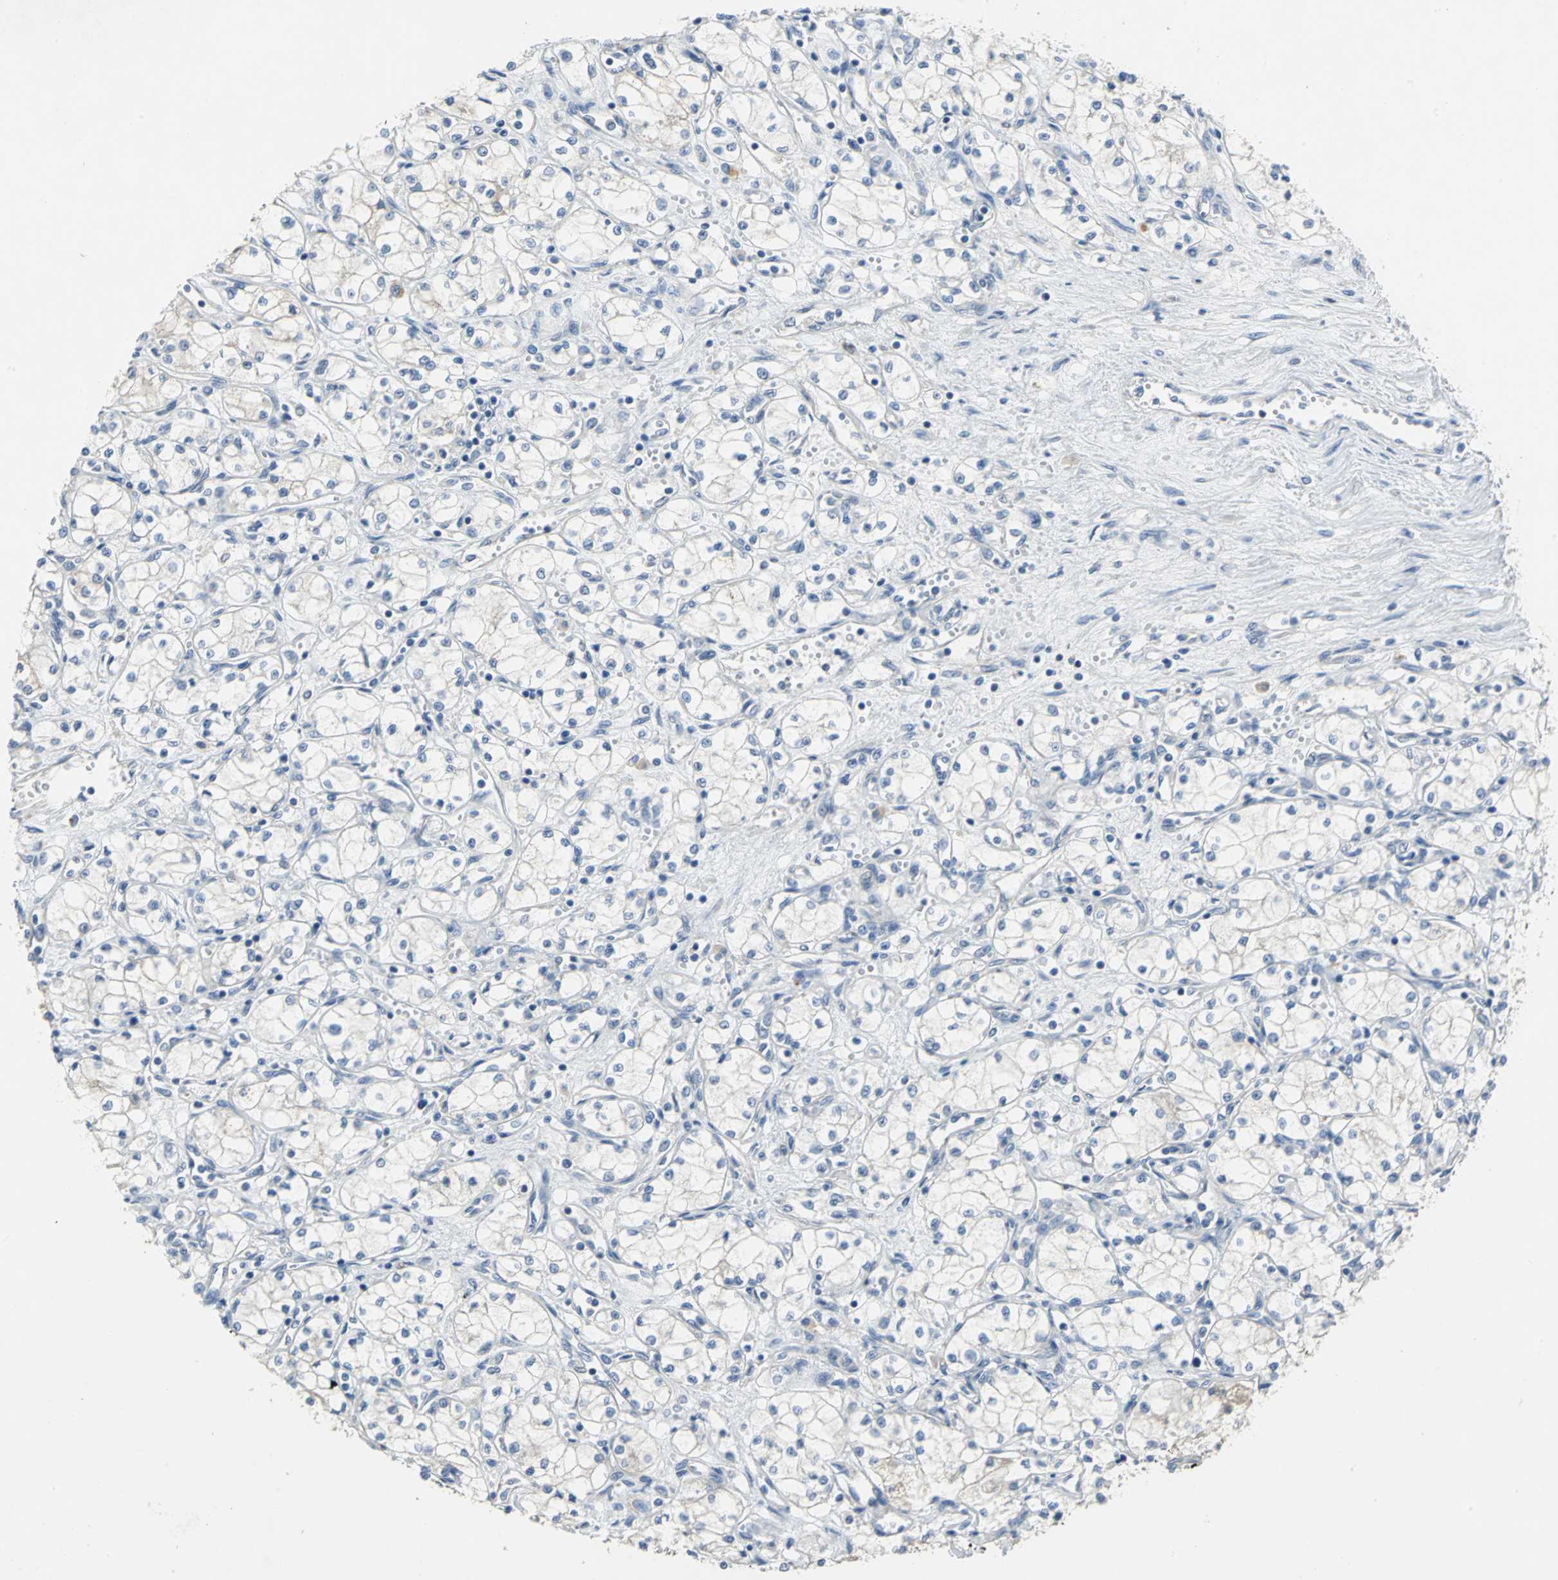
{"staining": {"intensity": "negative", "quantity": "none", "location": "none"}, "tissue": "renal cancer", "cell_type": "Tumor cells", "image_type": "cancer", "snomed": [{"axis": "morphology", "description": "Normal tissue, NOS"}, {"axis": "morphology", "description": "Adenocarcinoma, NOS"}, {"axis": "topography", "description": "Kidney"}], "caption": "There is no significant positivity in tumor cells of renal adenocarcinoma.", "gene": "IL17RB", "patient": {"sex": "male", "age": 59}}